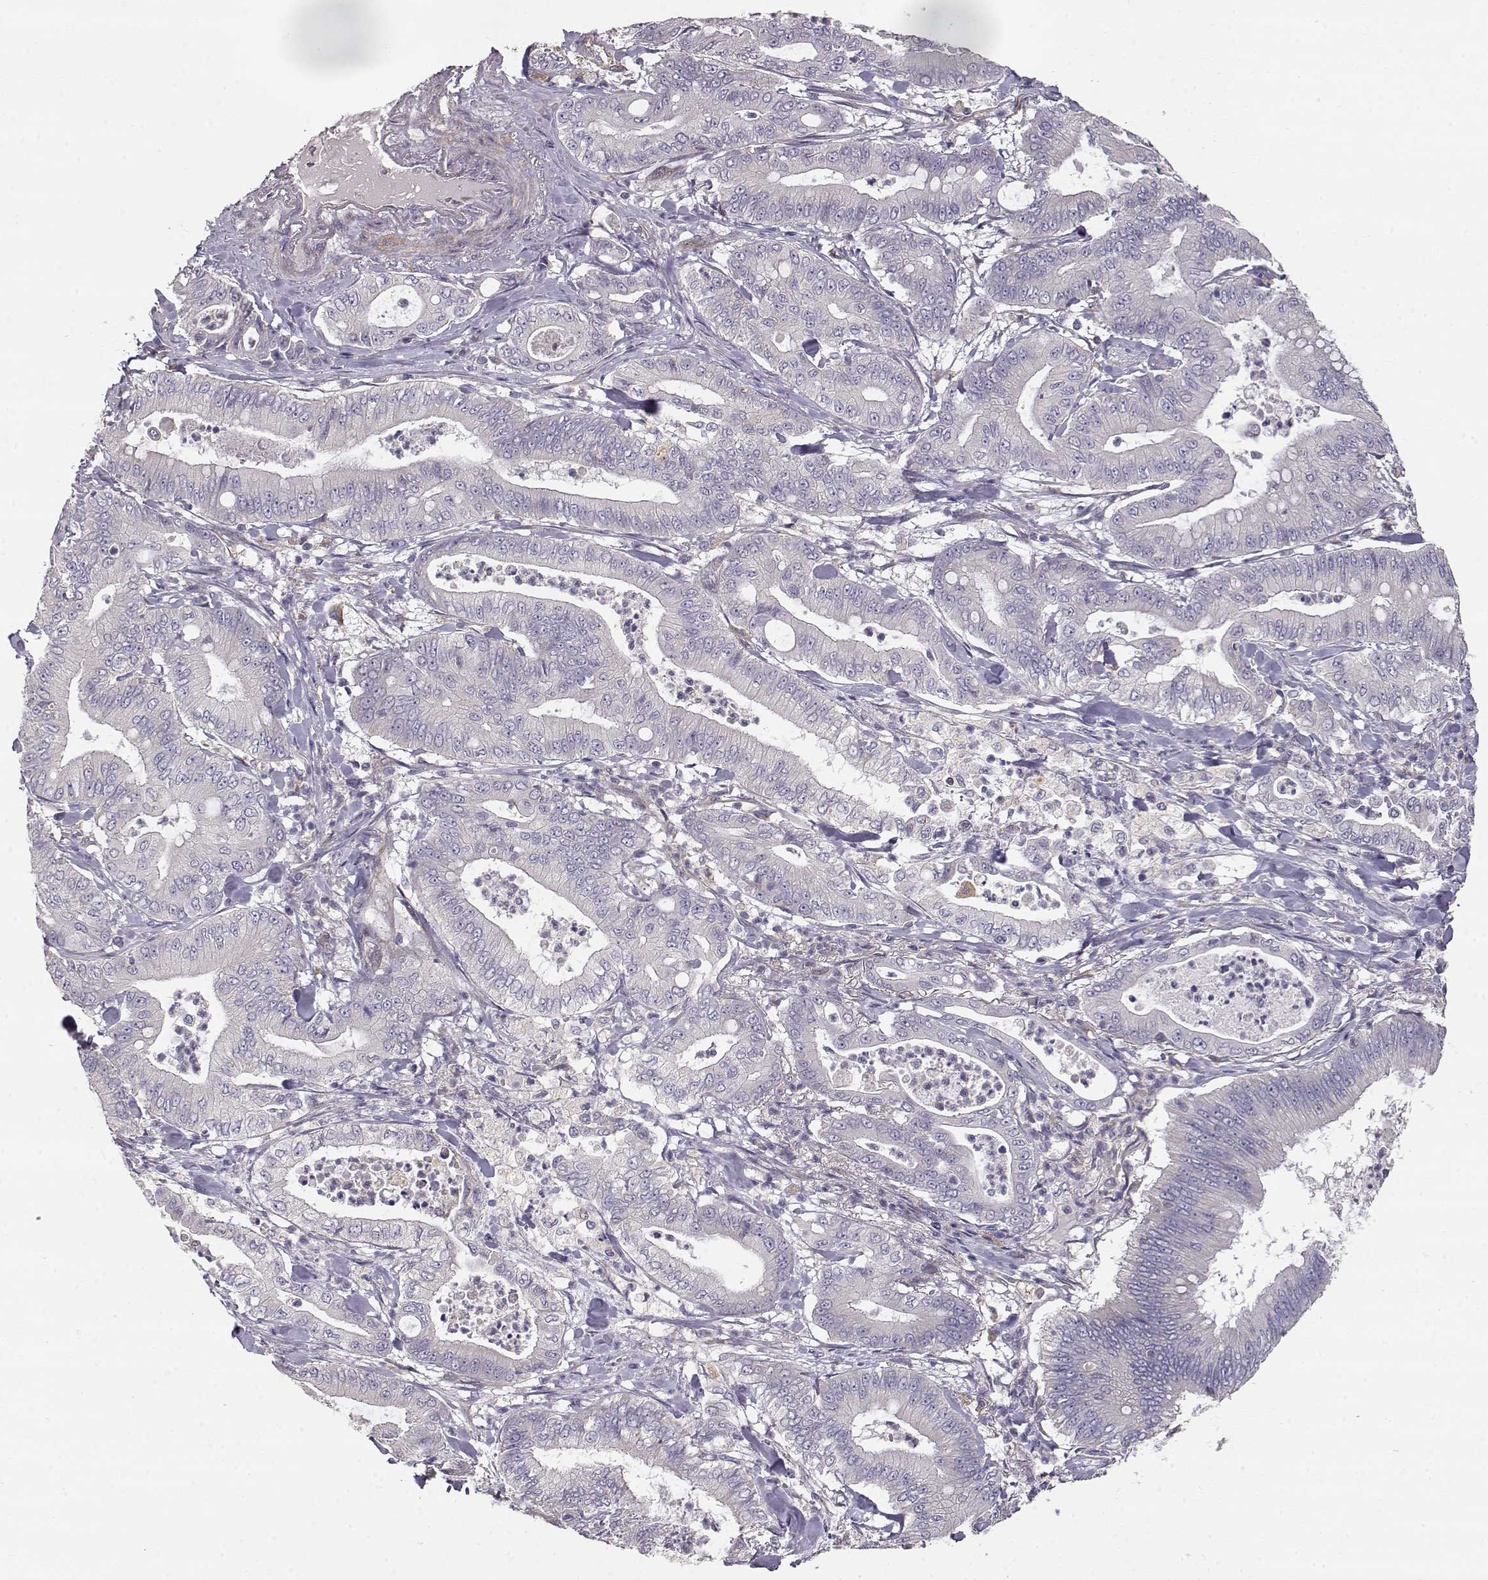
{"staining": {"intensity": "negative", "quantity": "none", "location": "none"}, "tissue": "pancreatic cancer", "cell_type": "Tumor cells", "image_type": "cancer", "snomed": [{"axis": "morphology", "description": "Adenocarcinoma, NOS"}, {"axis": "topography", "description": "Pancreas"}], "caption": "A high-resolution histopathology image shows IHC staining of pancreatic cancer, which demonstrates no significant staining in tumor cells.", "gene": "CRIM1", "patient": {"sex": "male", "age": 71}}